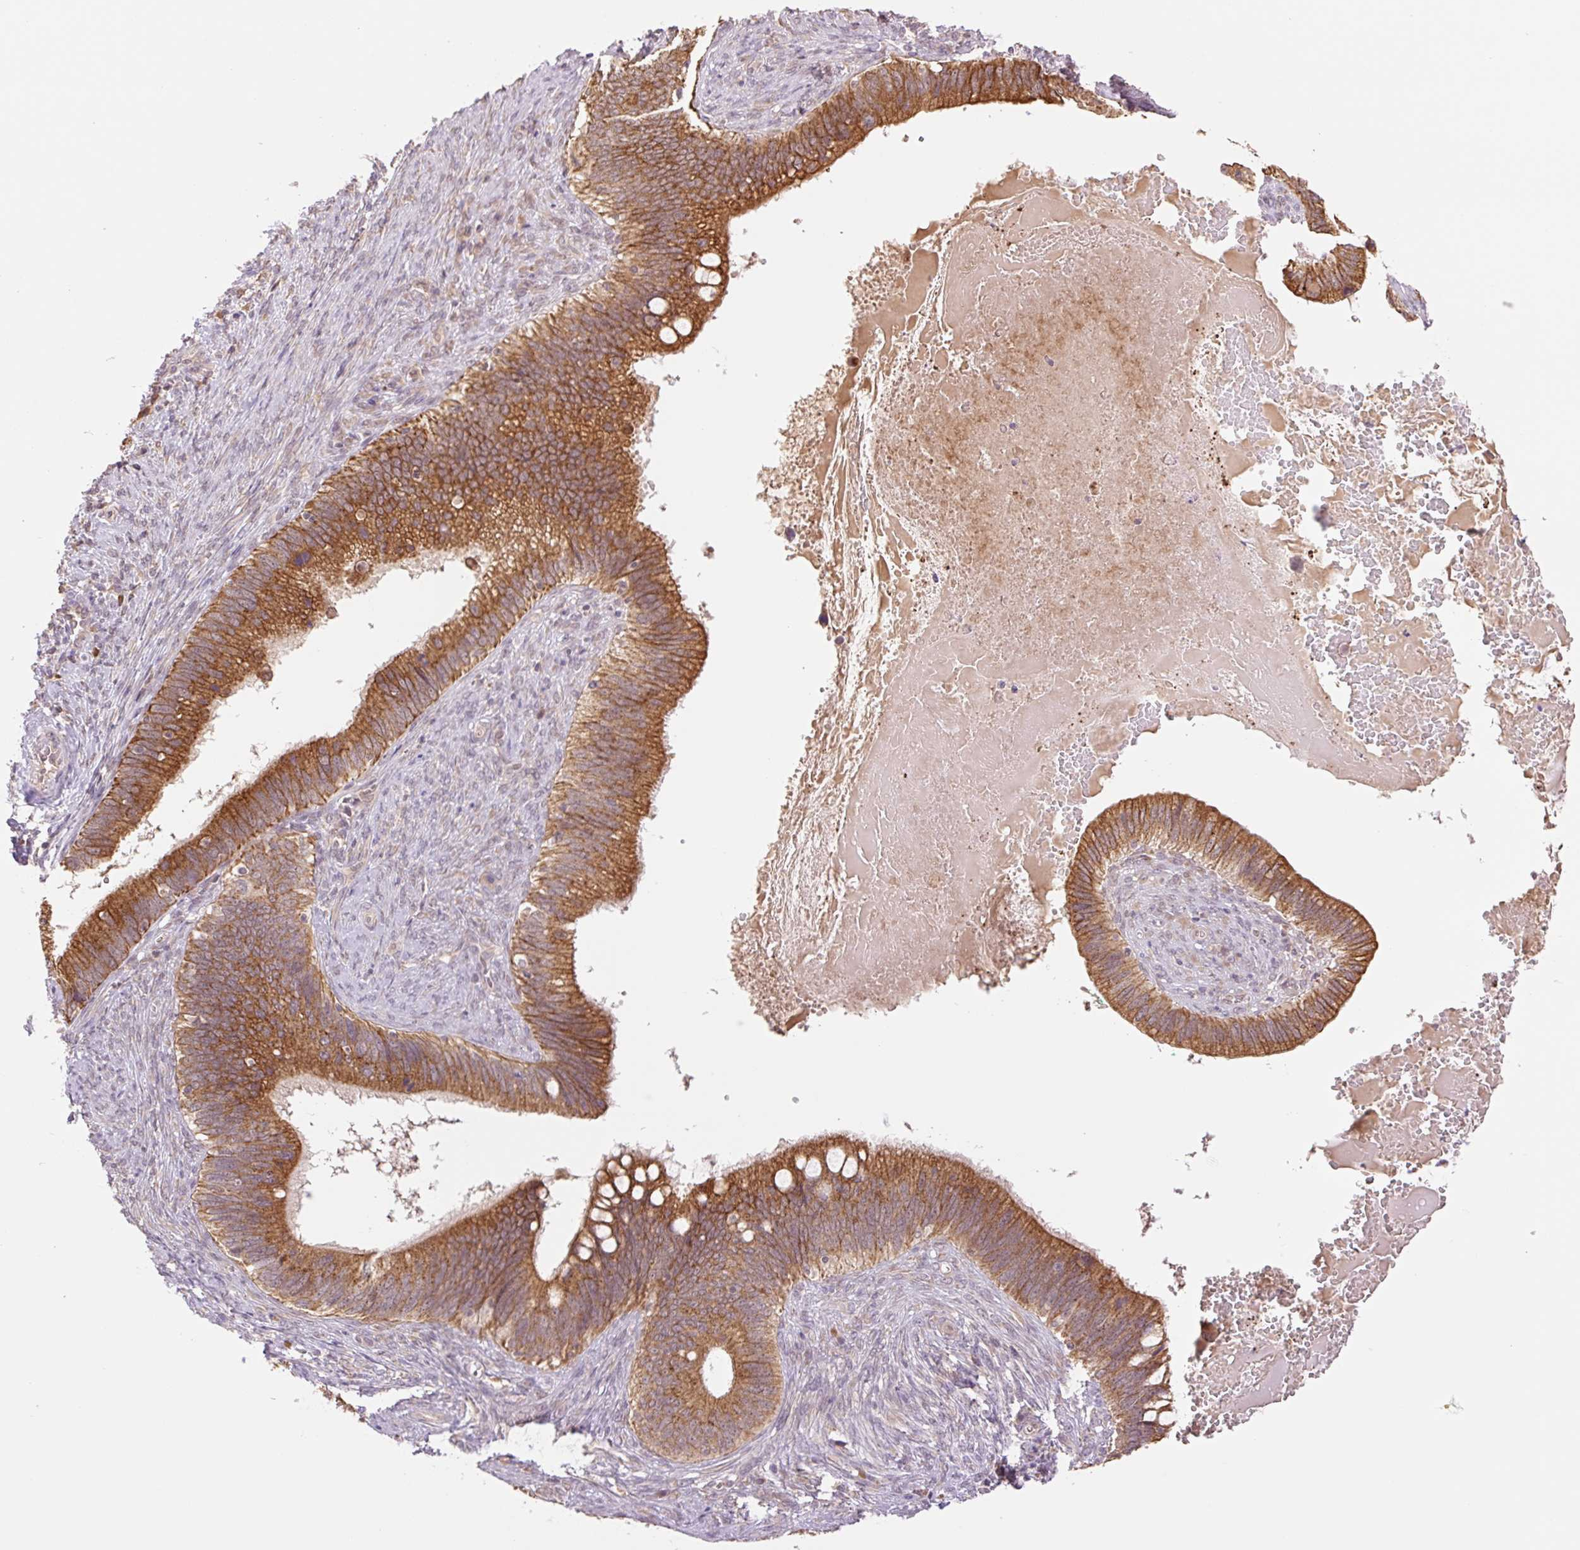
{"staining": {"intensity": "strong", "quantity": ">75%", "location": "cytoplasmic/membranous"}, "tissue": "cervical cancer", "cell_type": "Tumor cells", "image_type": "cancer", "snomed": [{"axis": "morphology", "description": "Adenocarcinoma, NOS"}, {"axis": "topography", "description": "Cervix"}], "caption": "Cervical cancer tissue reveals strong cytoplasmic/membranous staining in approximately >75% of tumor cells", "gene": "YJU2B", "patient": {"sex": "female", "age": 42}}